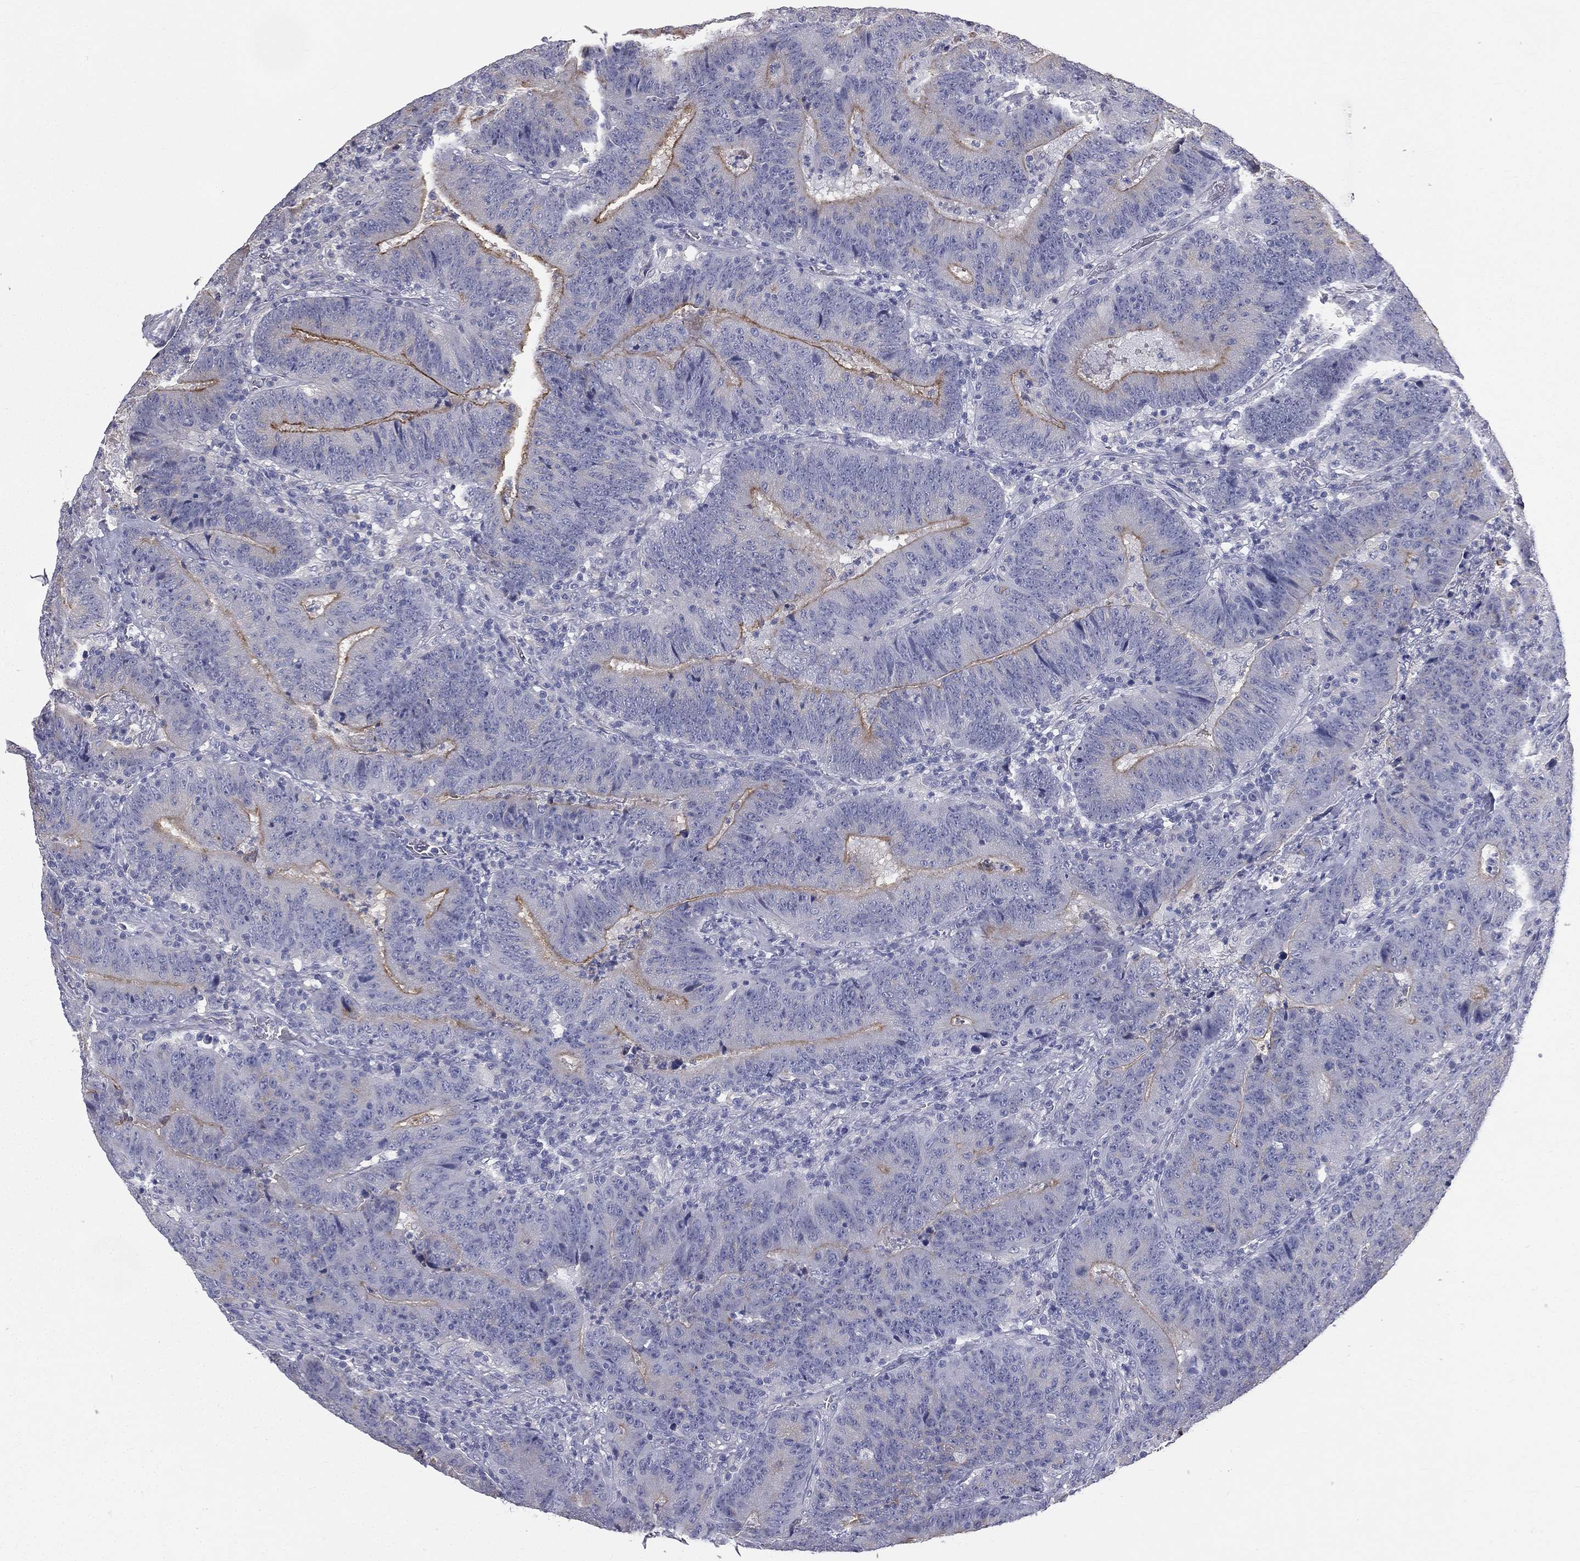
{"staining": {"intensity": "moderate", "quantity": "<25%", "location": "cytoplasmic/membranous"}, "tissue": "colorectal cancer", "cell_type": "Tumor cells", "image_type": "cancer", "snomed": [{"axis": "morphology", "description": "Adenocarcinoma, NOS"}, {"axis": "topography", "description": "Colon"}], "caption": "Colorectal adenocarcinoma stained for a protein (brown) displays moderate cytoplasmic/membranous positive positivity in about <25% of tumor cells.", "gene": "MUC13", "patient": {"sex": "female", "age": 75}}